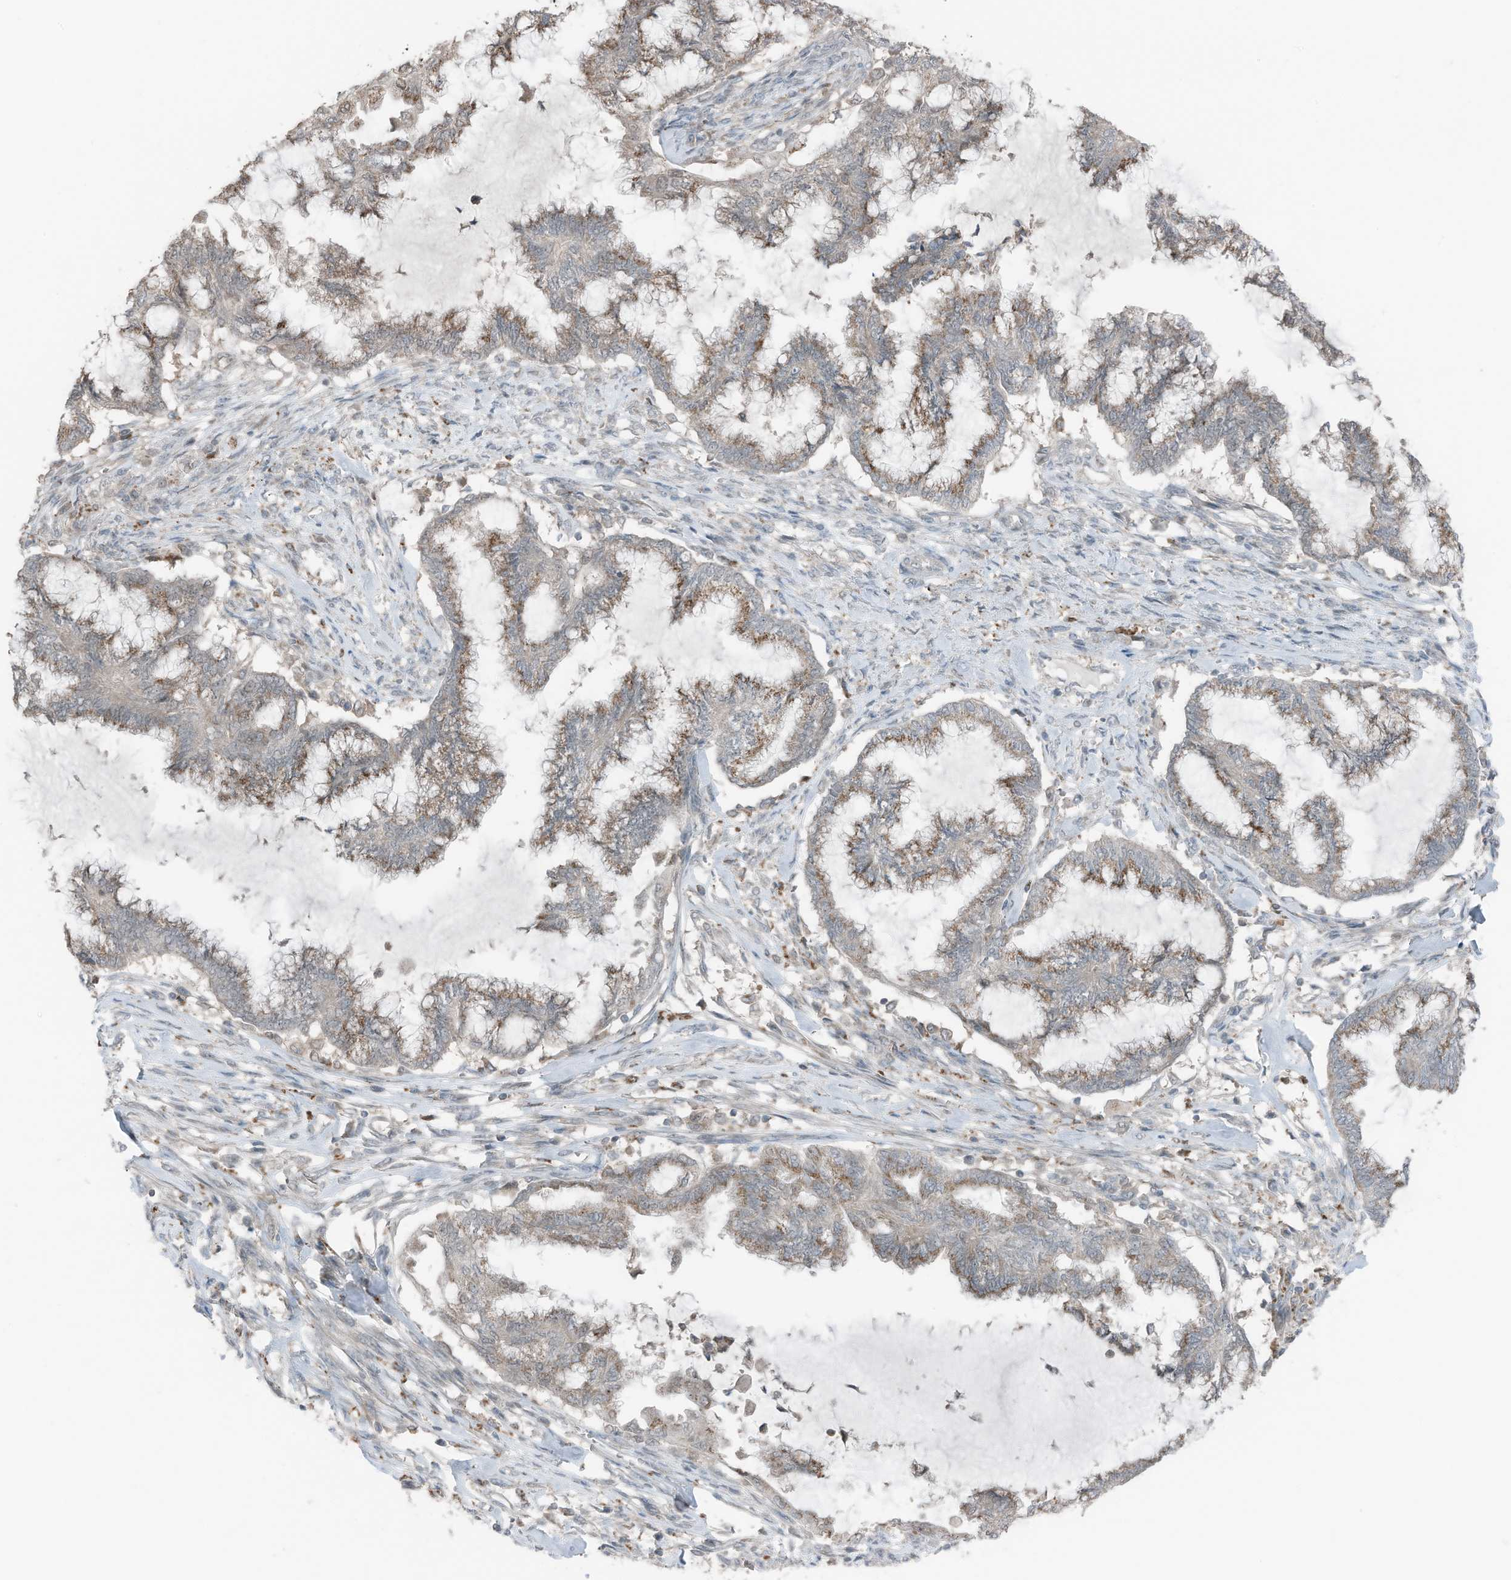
{"staining": {"intensity": "weak", "quantity": "25%-75%", "location": "cytoplasmic/membranous"}, "tissue": "endometrial cancer", "cell_type": "Tumor cells", "image_type": "cancer", "snomed": [{"axis": "morphology", "description": "Adenocarcinoma, NOS"}, {"axis": "topography", "description": "Endometrium"}], "caption": "DAB immunohistochemical staining of human adenocarcinoma (endometrial) displays weak cytoplasmic/membranous protein positivity in about 25%-75% of tumor cells. (DAB IHC with brightfield microscopy, high magnification).", "gene": "TXNDC9", "patient": {"sex": "female", "age": 86}}